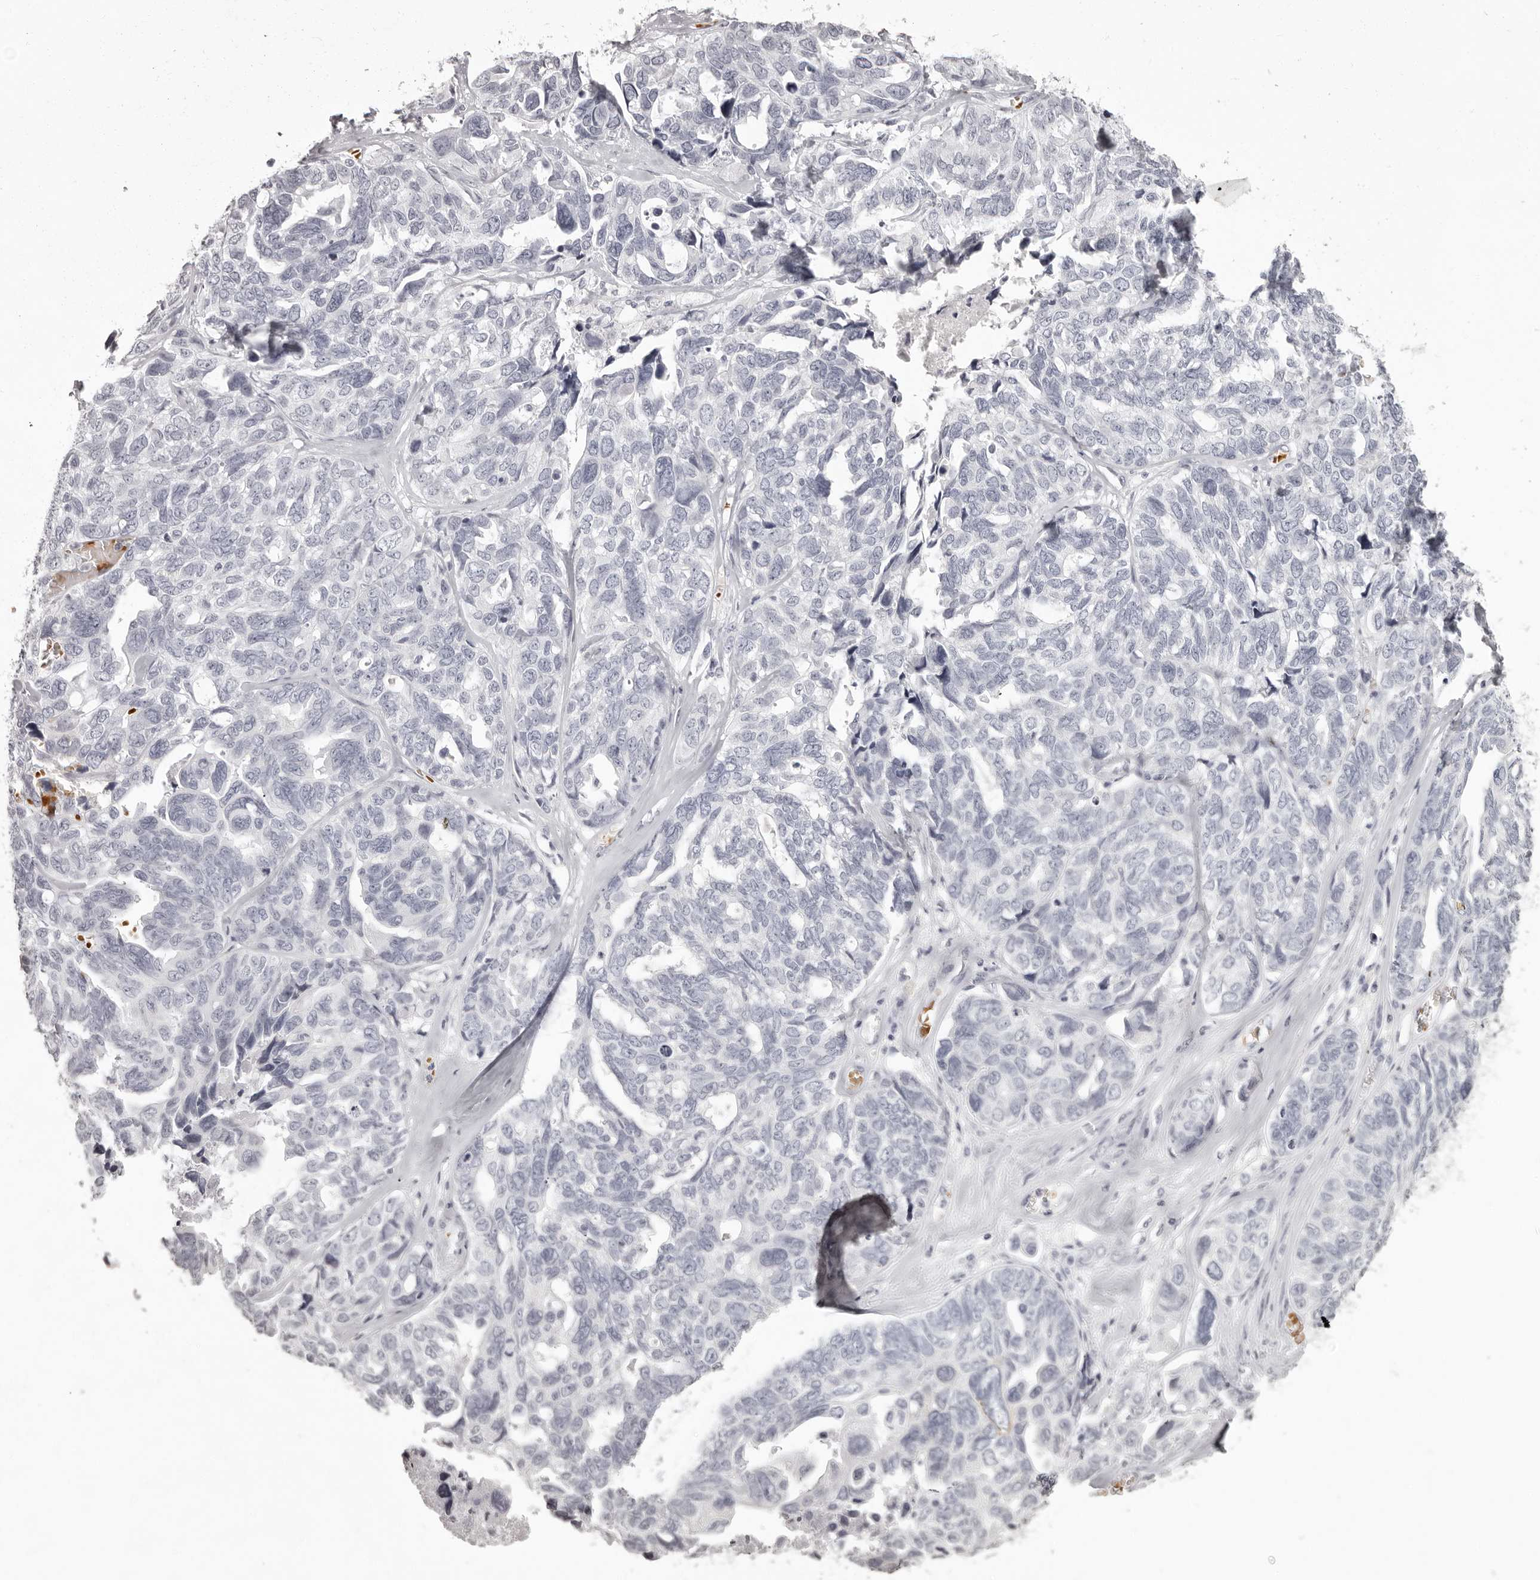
{"staining": {"intensity": "negative", "quantity": "none", "location": "none"}, "tissue": "ovarian cancer", "cell_type": "Tumor cells", "image_type": "cancer", "snomed": [{"axis": "morphology", "description": "Cystadenocarcinoma, serous, NOS"}, {"axis": "topography", "description": "Ovary"}], "caption": "Ovarian cancer was stained to show a protein in brown. There is no significant positivity in tumor cells.", "gene": "C8orf74", "patient": {"sex": "female", "age": 79}}